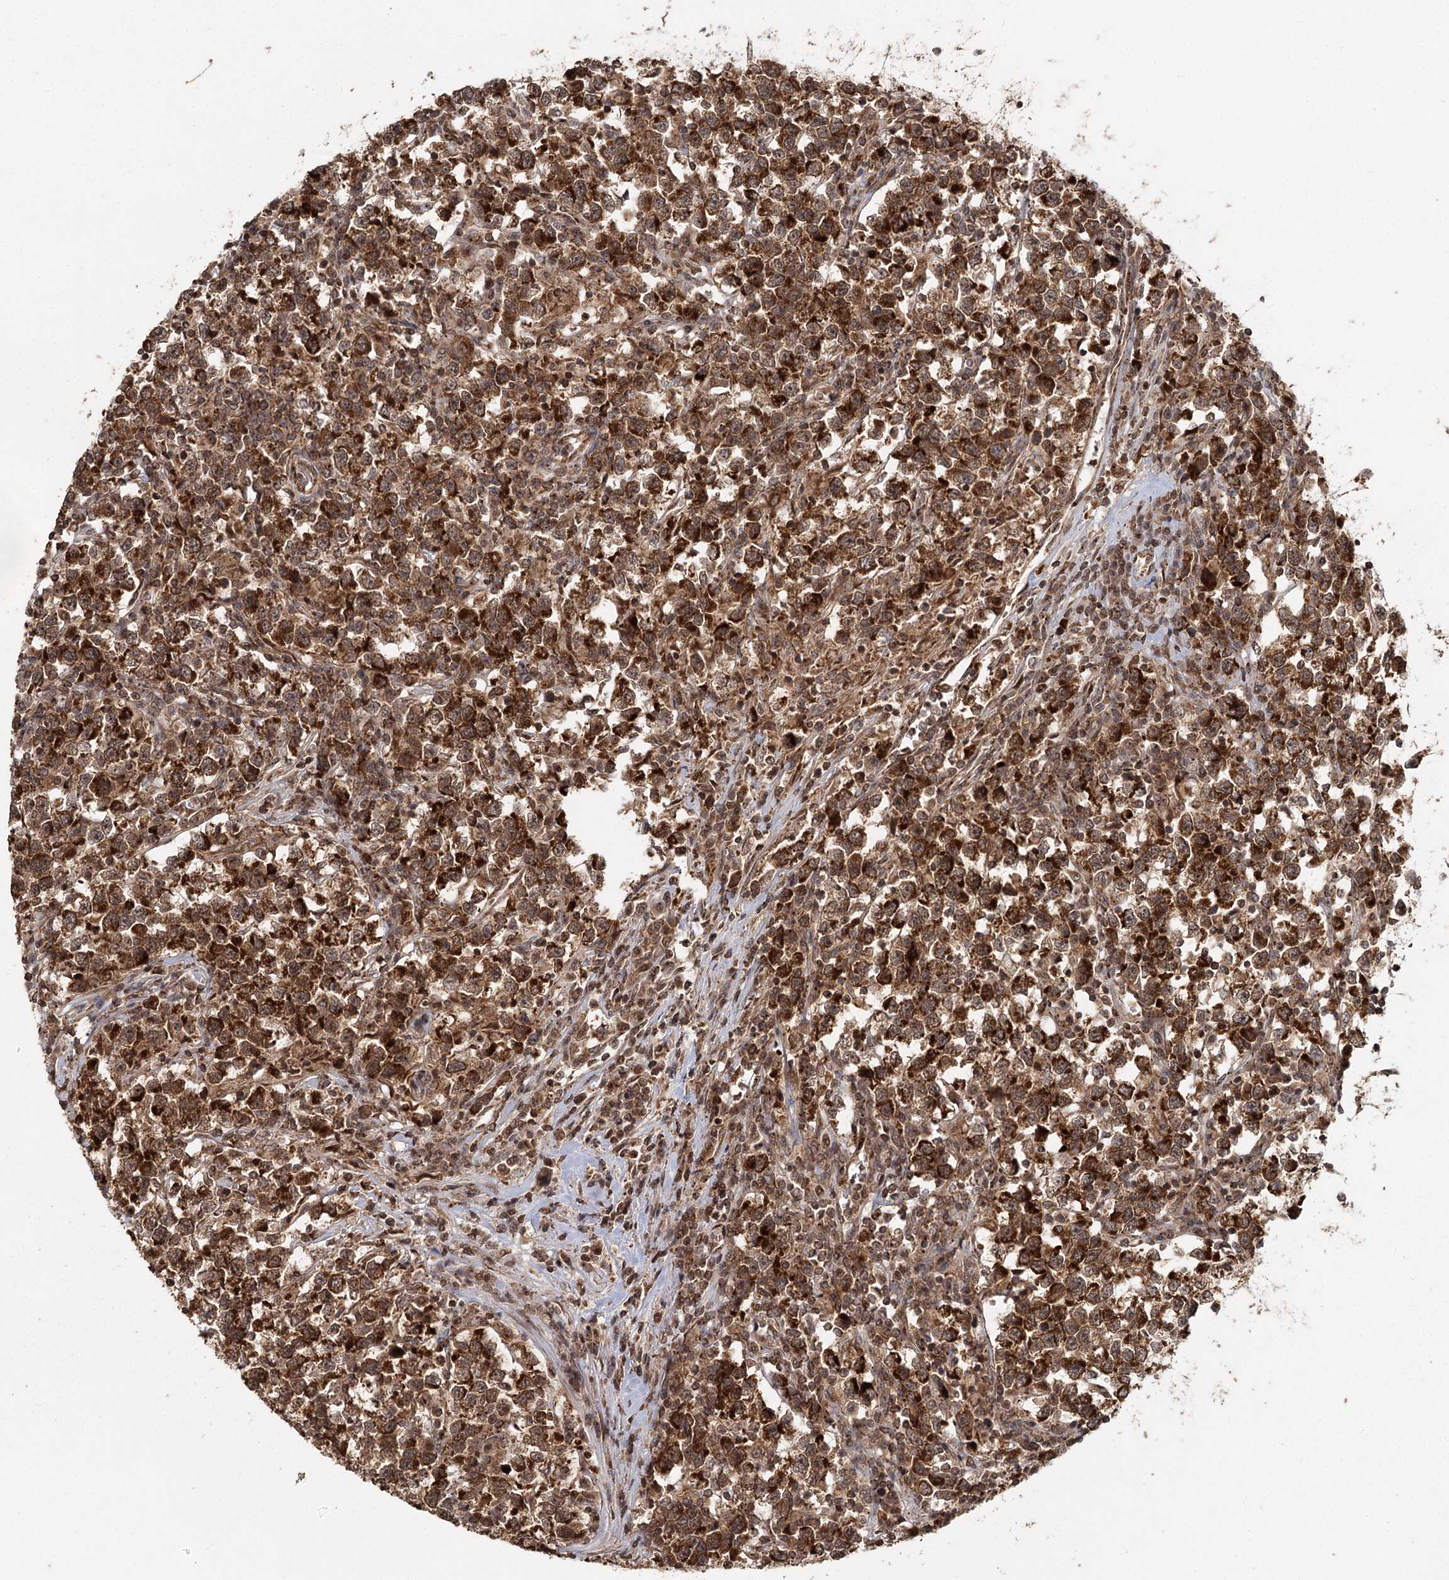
{"staining": {"intensity": "strong", "quantity": ">75%", "location": "cytoplasmic/membranous"}, "tissue": "testis cancer", "cell_type": "Tumor cells", "image_type": "cancer", "snomed": [{"axis": "morphology", "description": "Normal tissue, NOS"}, {"axis": "morphology", "description": "Seminoma, NOS"}, {"axis": "topography", "description": "Testis"}], "caption": "A brown stain highlights strong cytoplasmic/membranous staining of a protein in testis seminoma tumor cells. (brown staining indicates protein expression, while blue staining denotes nuclei).", "gene": "MICU1", "patient": {"sex": "male", "age": 43}}